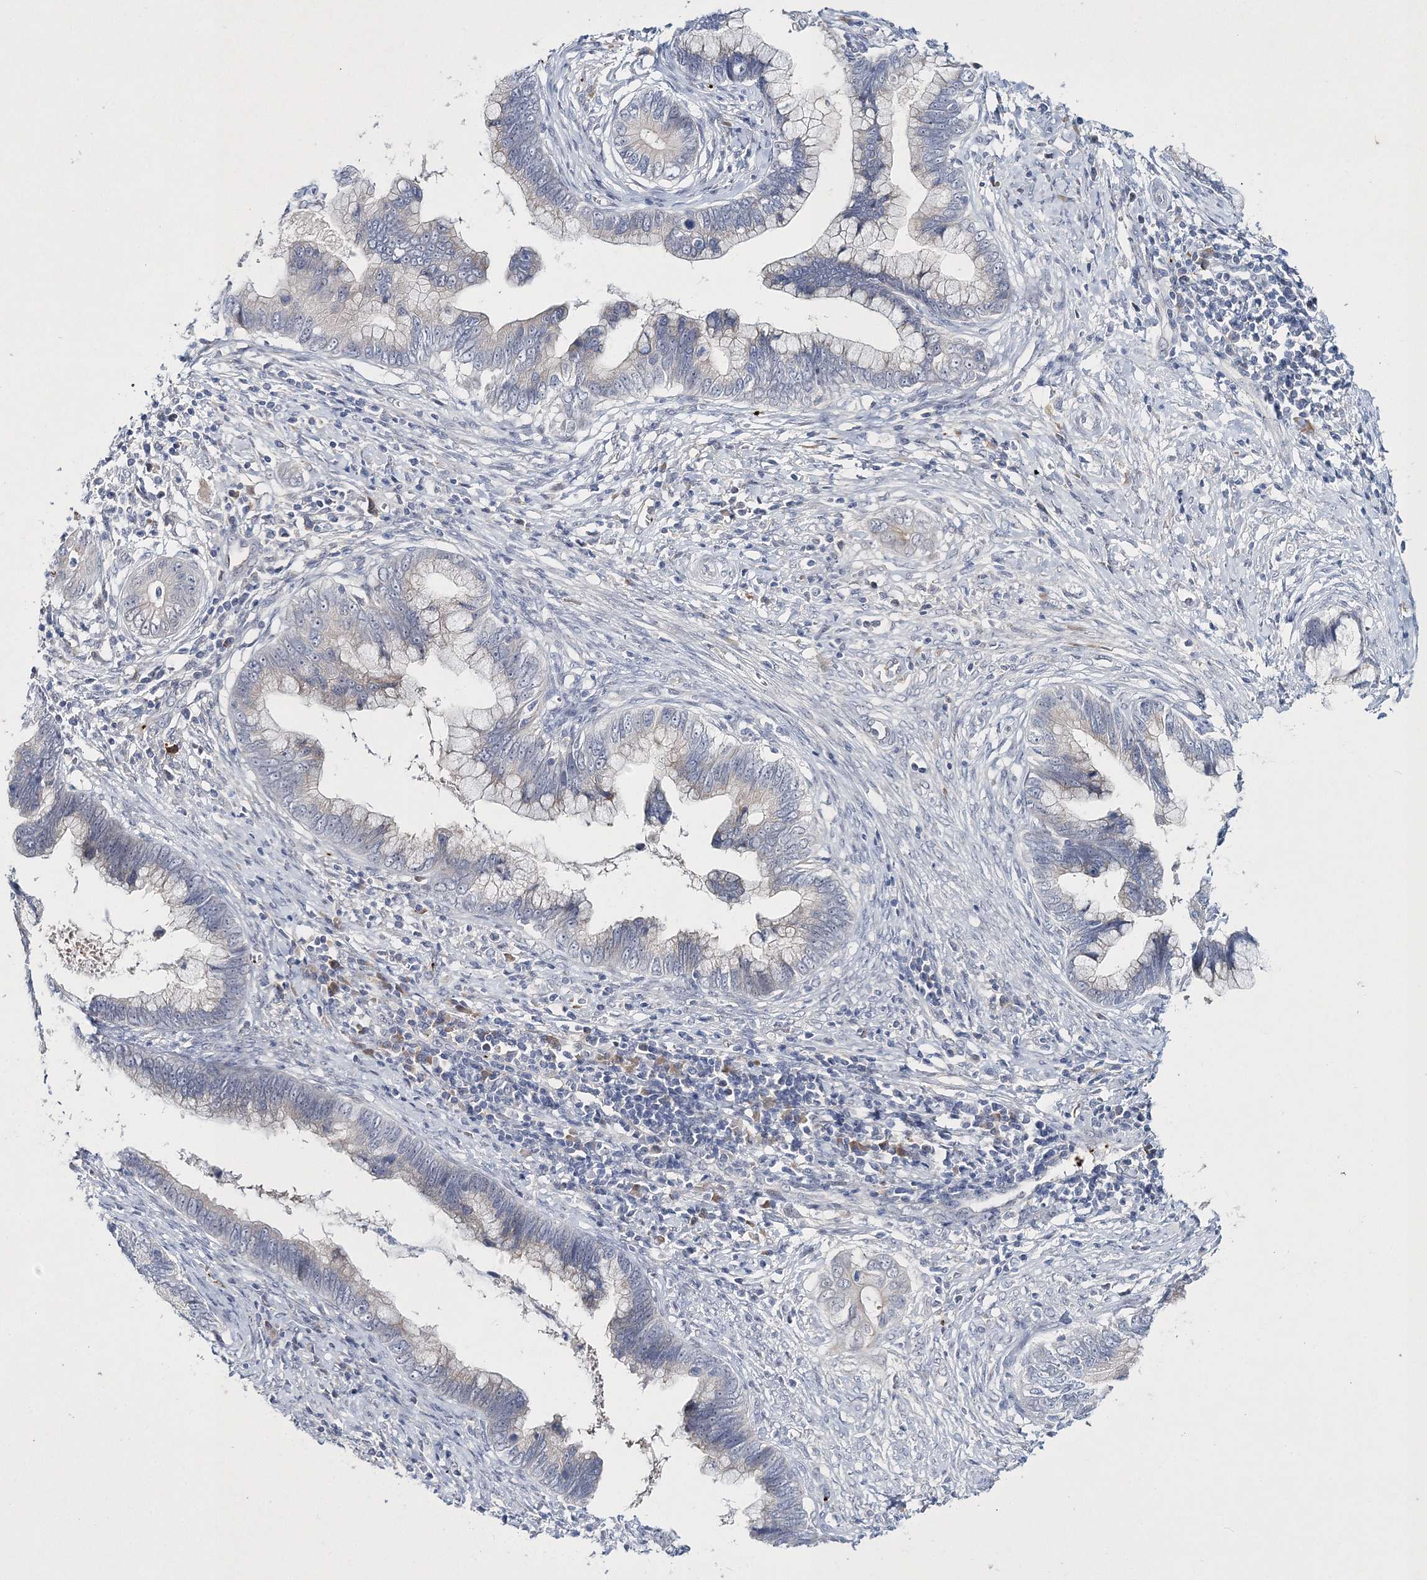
{"staining": {"intensity": "negative", "quantity": "none", "location": "none"}, "tissue": "cervical cancer", "cell_type": "Tumor cells", "image_type": "cancer", "snomed": [{"axis": "morphology", "description": "Adenocarcinoma, NOS"}, {"axis": "topography", "description": "Cervix"}], "caption": "DAB immunohistochemical staining of cervical cancer demonstrates no significant staining in tumor cells.", "gene": "MYOZ2", "patient": {"sex": "female", "age": 44}}